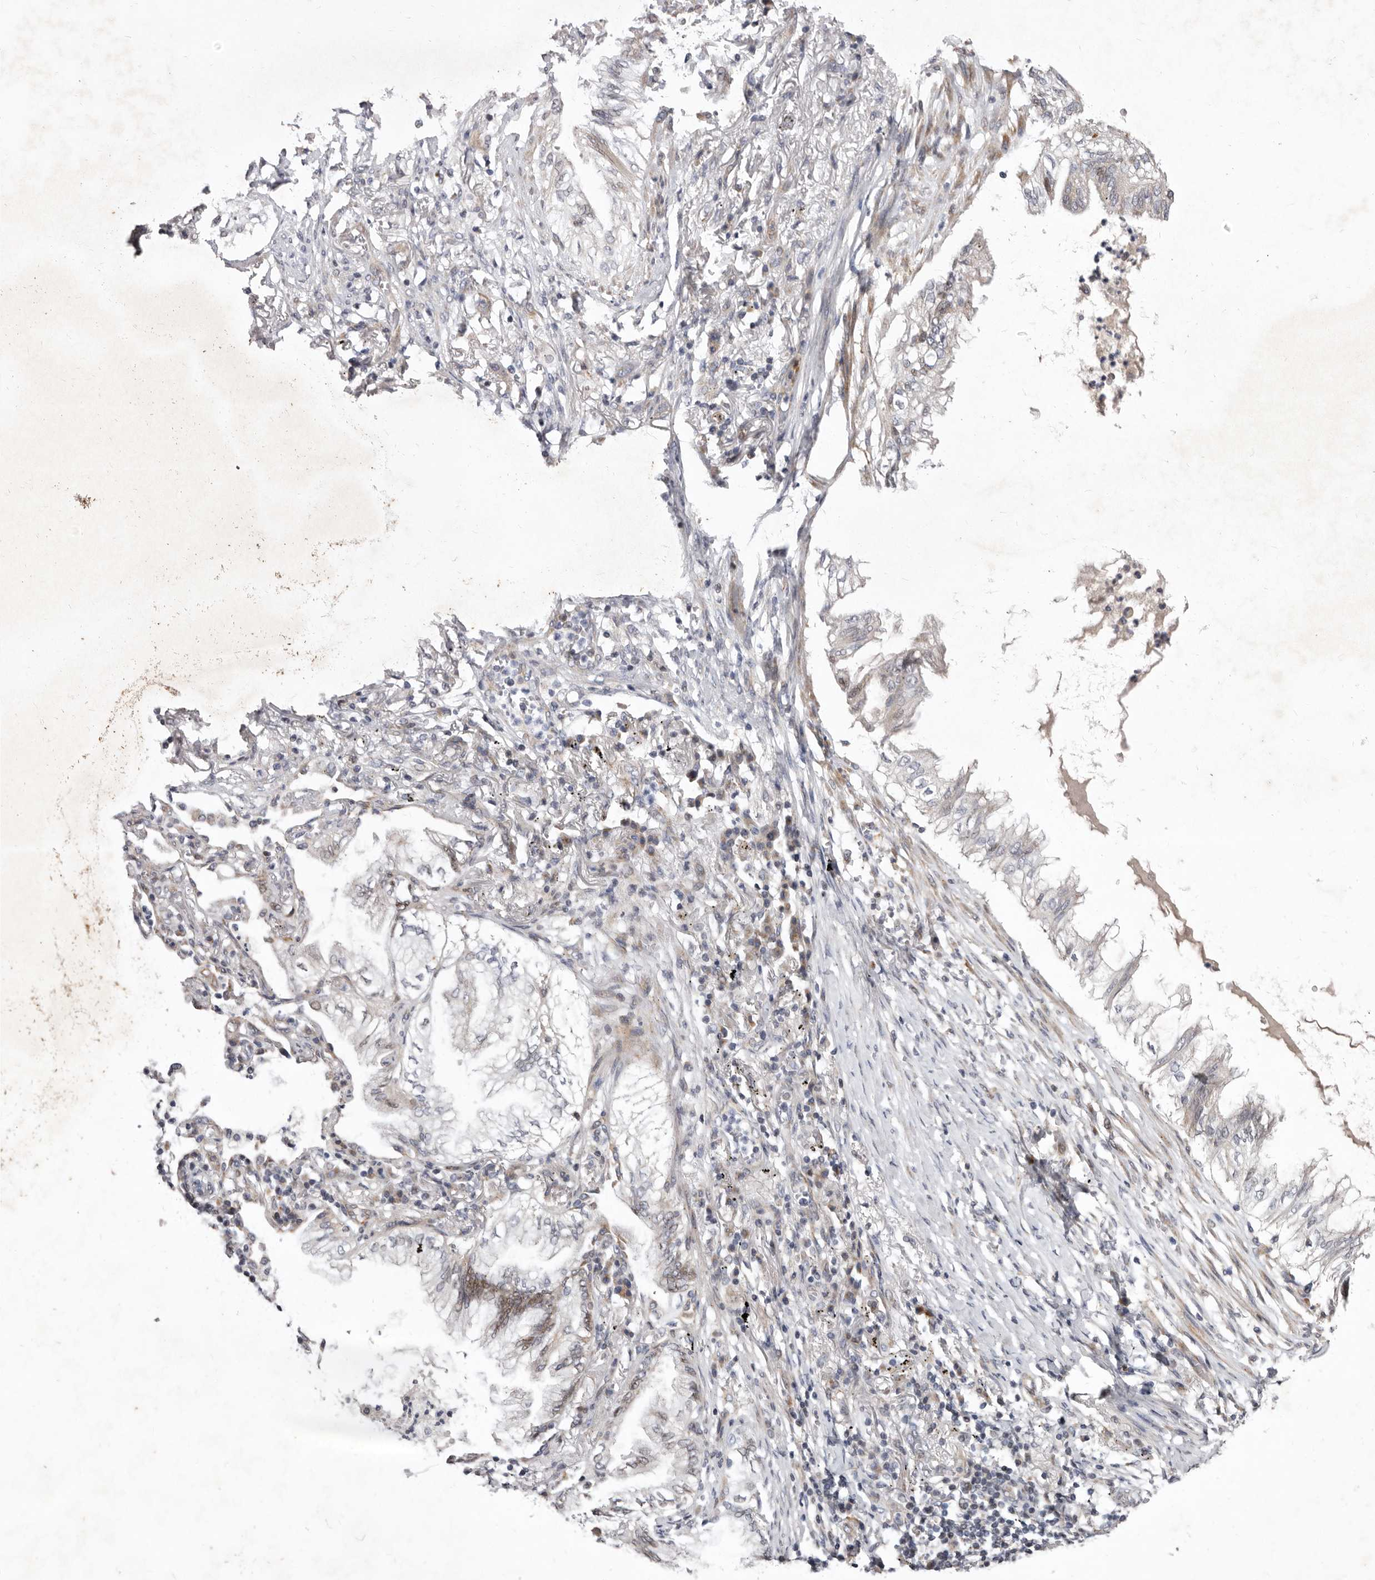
{"staining": {"intensity": "moderate", "quantity": "<25%", "location": "cytoplasmic/membranous"}, "tissue": "lung cancer", "cell_type": "Tumor cells", "image_type": "cancer", "snomed": [{"axis": "morphology", "description": "Adenocarcinoma, NOS"}, {"axis": "topography", "description": "Lung"}], "caption": "Tumor cells exhibit low levels of moderate cytoplasmic/membranous positivity in about <25% of cells in human lung cancer (adenocarcinoma). Nuclei are stained in blue.", "gene": "TIMM17B", "patient": {"sex": "female", "age": 70}}